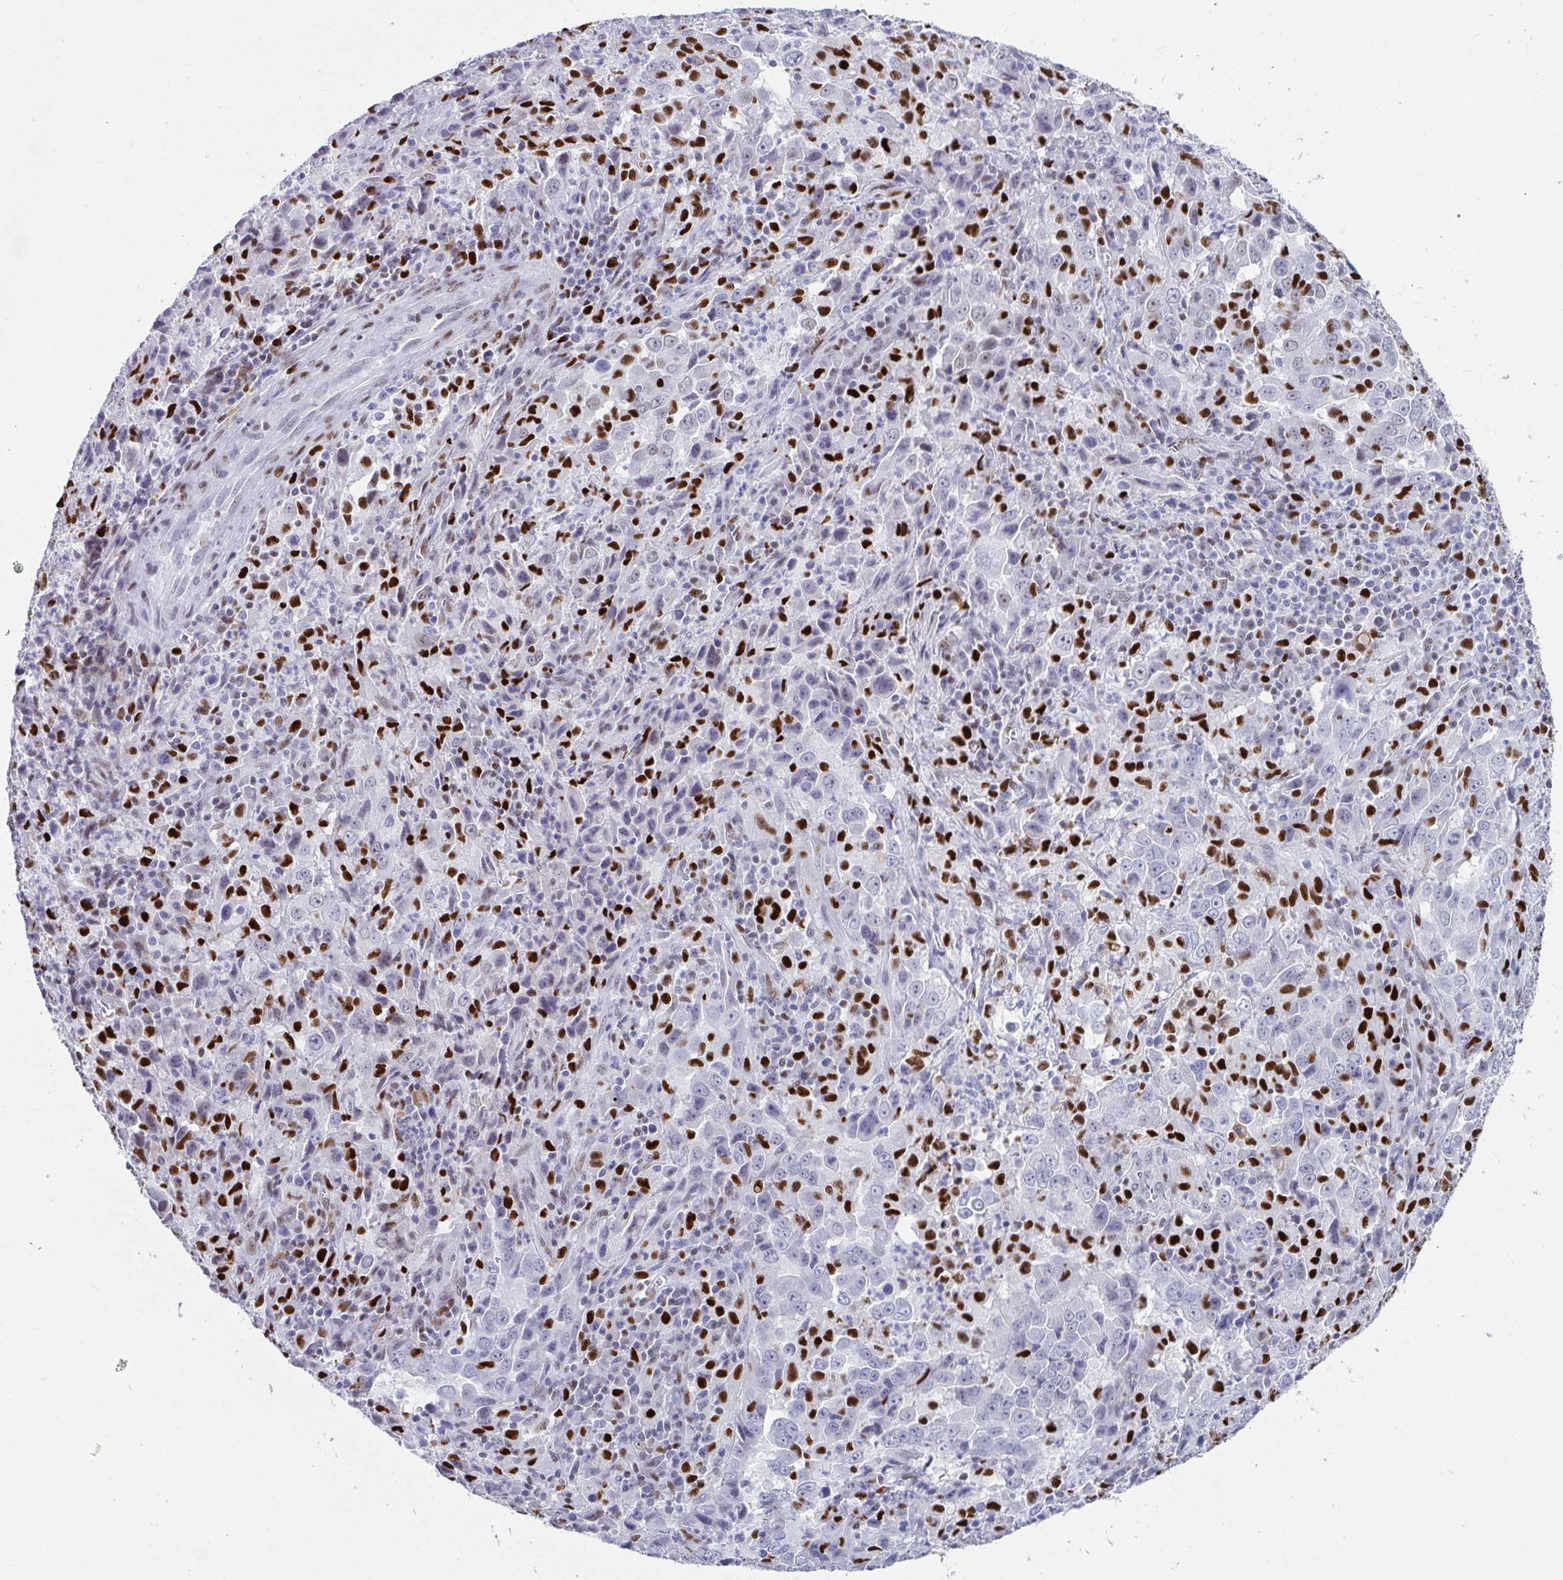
{"staining": {"intensity": "negative", "quantity": "none", "location": "none"}, "tissue": "lung cancer", "cell_type": "Tumor cells", "image_type": "cancer", "snomed": [{"axis": "morphology", "description": "Adenocarcinoma, NOS"}, {"axis": "topography", "description": "Lung"}], "caption": "Photomicrograph shows no significant protein positivity in tumor cells of lung cancer. Nuclei are stained in blue.", "gene": "ZNF586", "patient": {"sex": "male", "age": 67}}